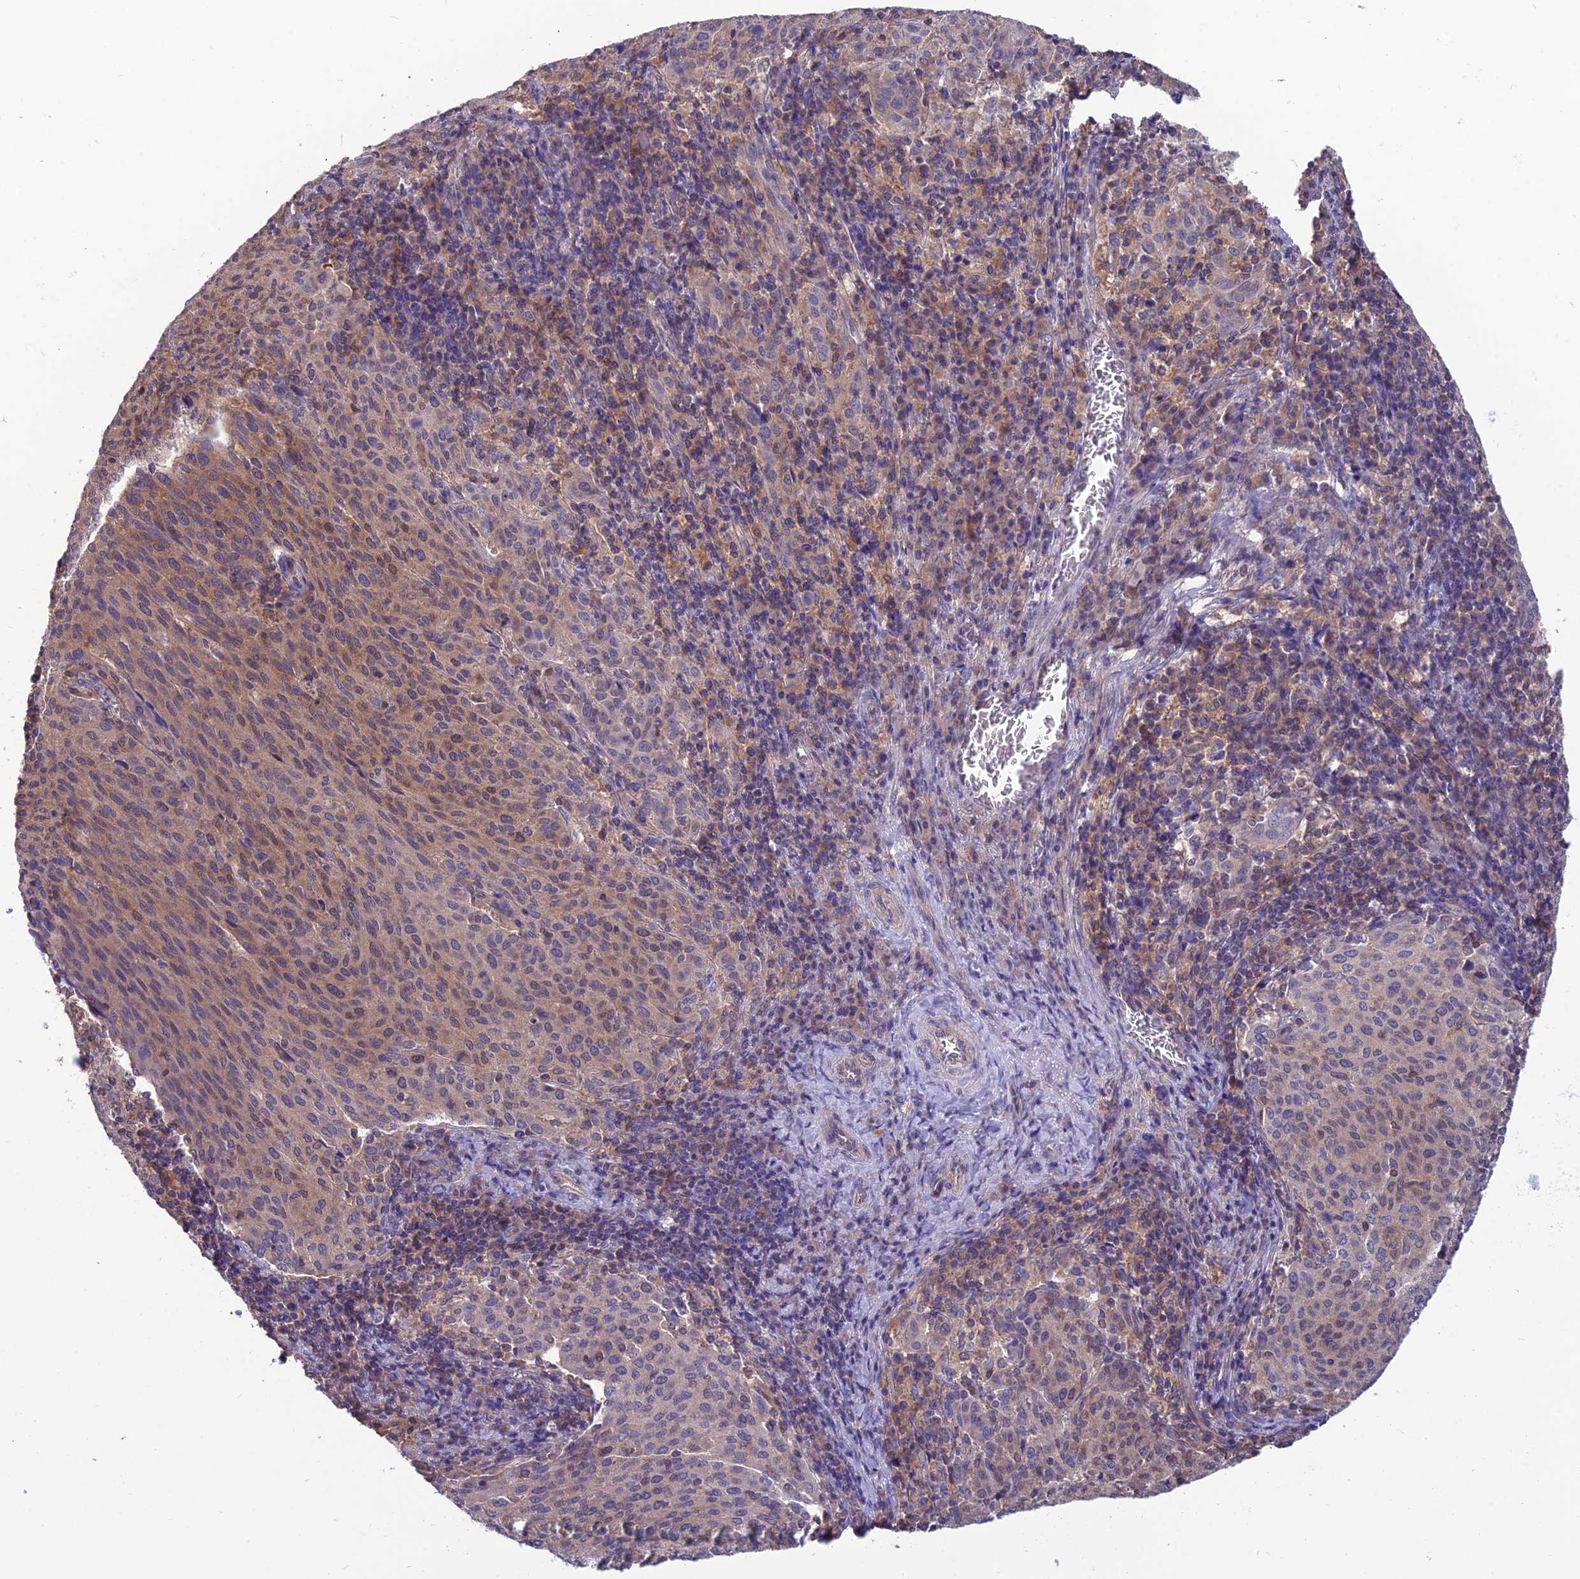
{"staining": {"intensity": "weak", "quantity": "25%-75%", "location": "cytoplasmic/membranous"}, "tissue": "cervical cancer", "cell_type": "Tumor cells", "image_type": "cancer", "snomed": [{"axis": "morphology", "description": "Squamous cell carcinoma, NOS"}, {"axis": "topography", "description": "Cervix"}], "caption": "This is a photomicrograph of IHC staining of cervical squamous cell carcinoma, which shows weak positivity in the cytoplasmic/membranous of tumor cells.", "gene": "MVD", "patient": {"sex": "female", "age": 46}}